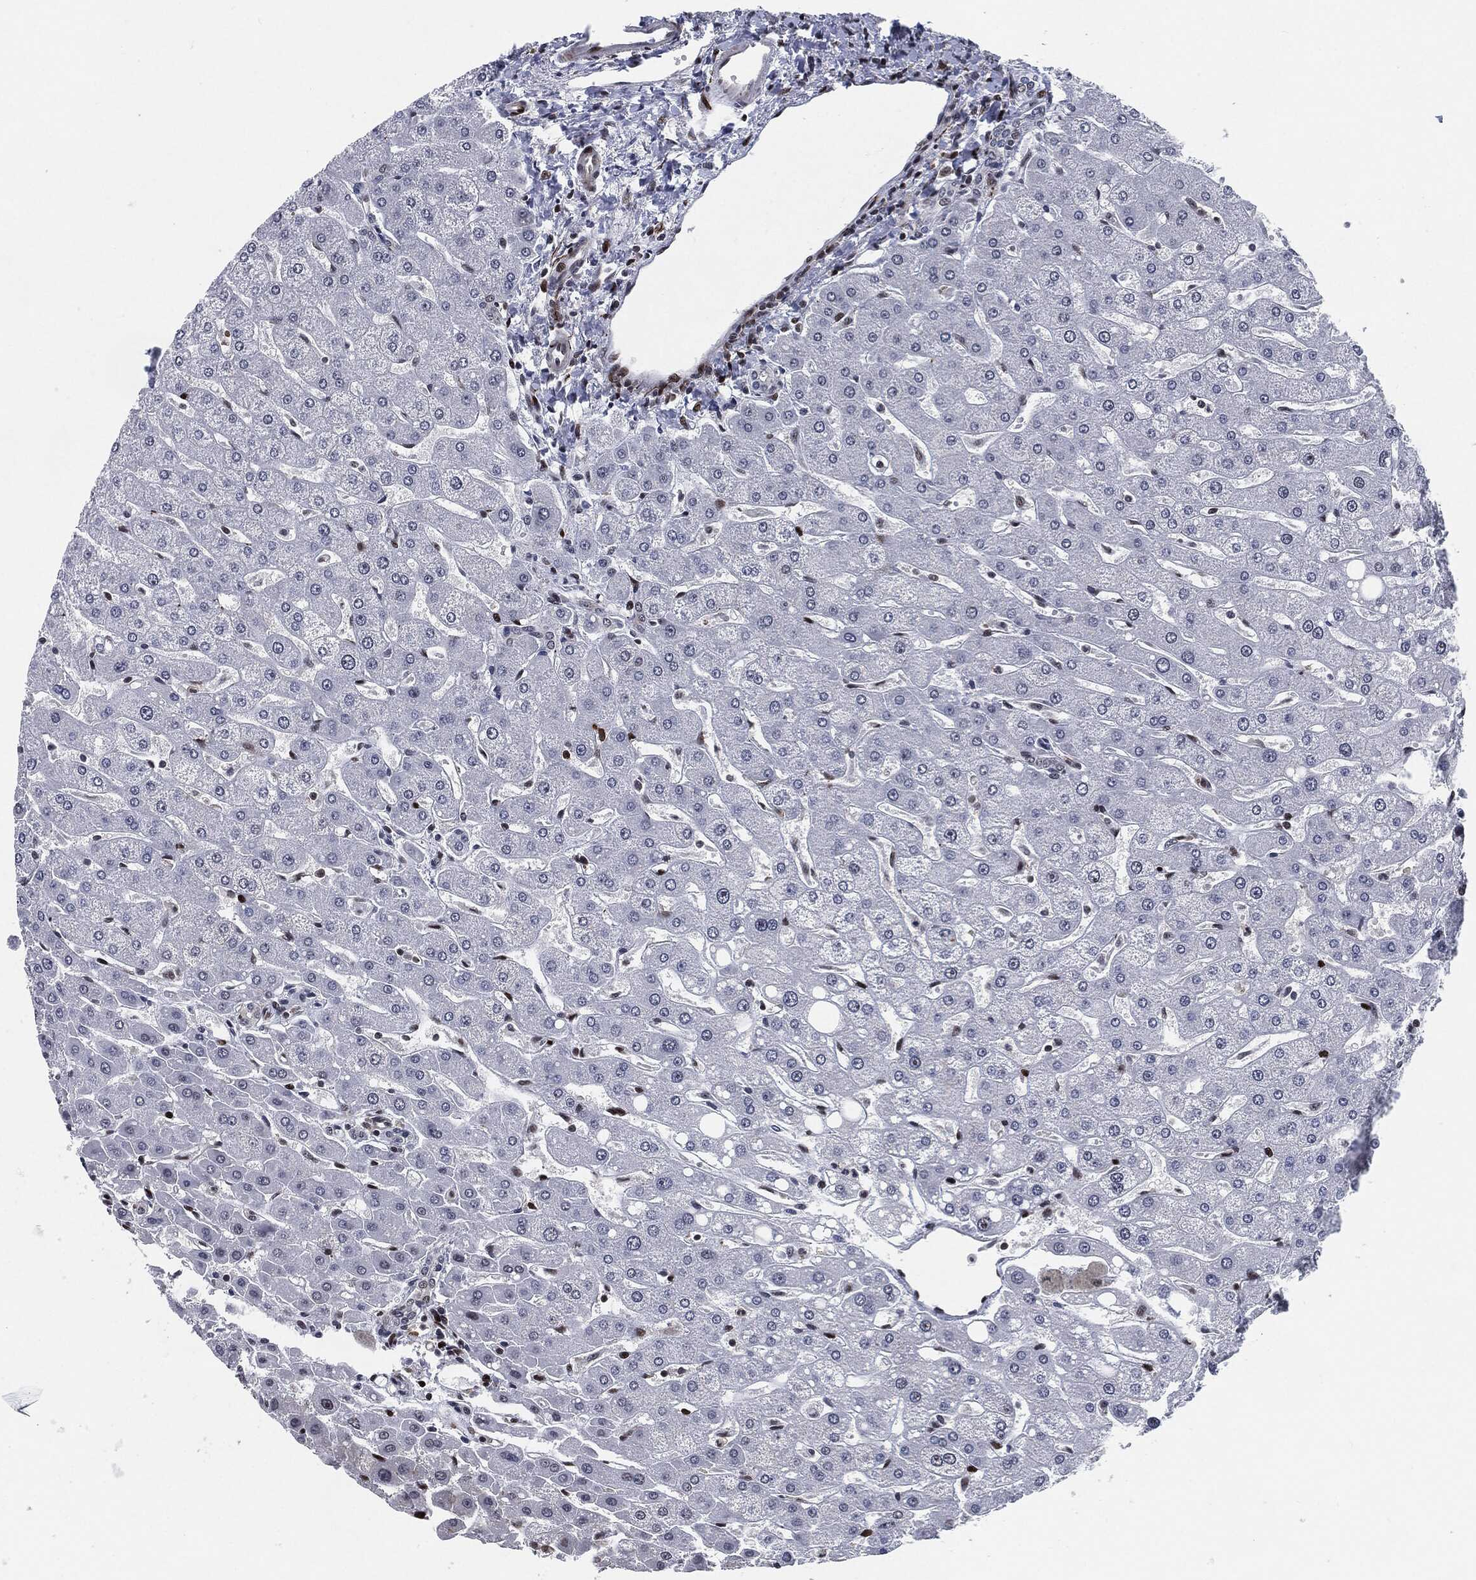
{"staining": {"intensity": "negative", "quantity": "none", "location": "none"}, "tissue": "liver", "cell_type": "Cholangiocytes", "image_type": "normal", "snomed": [{"axis": "morphology", "description": "Normal tissue, NOS"}, {"axis": "topography", "description": "Liver"}], "caption": "This is a histopathology image of immunohistochemistry staining of unremarkable liver, which shows no positivity in cholangiocytes.", "gene": "AKT2", "patient": {"sex": "male", "age": 67}}